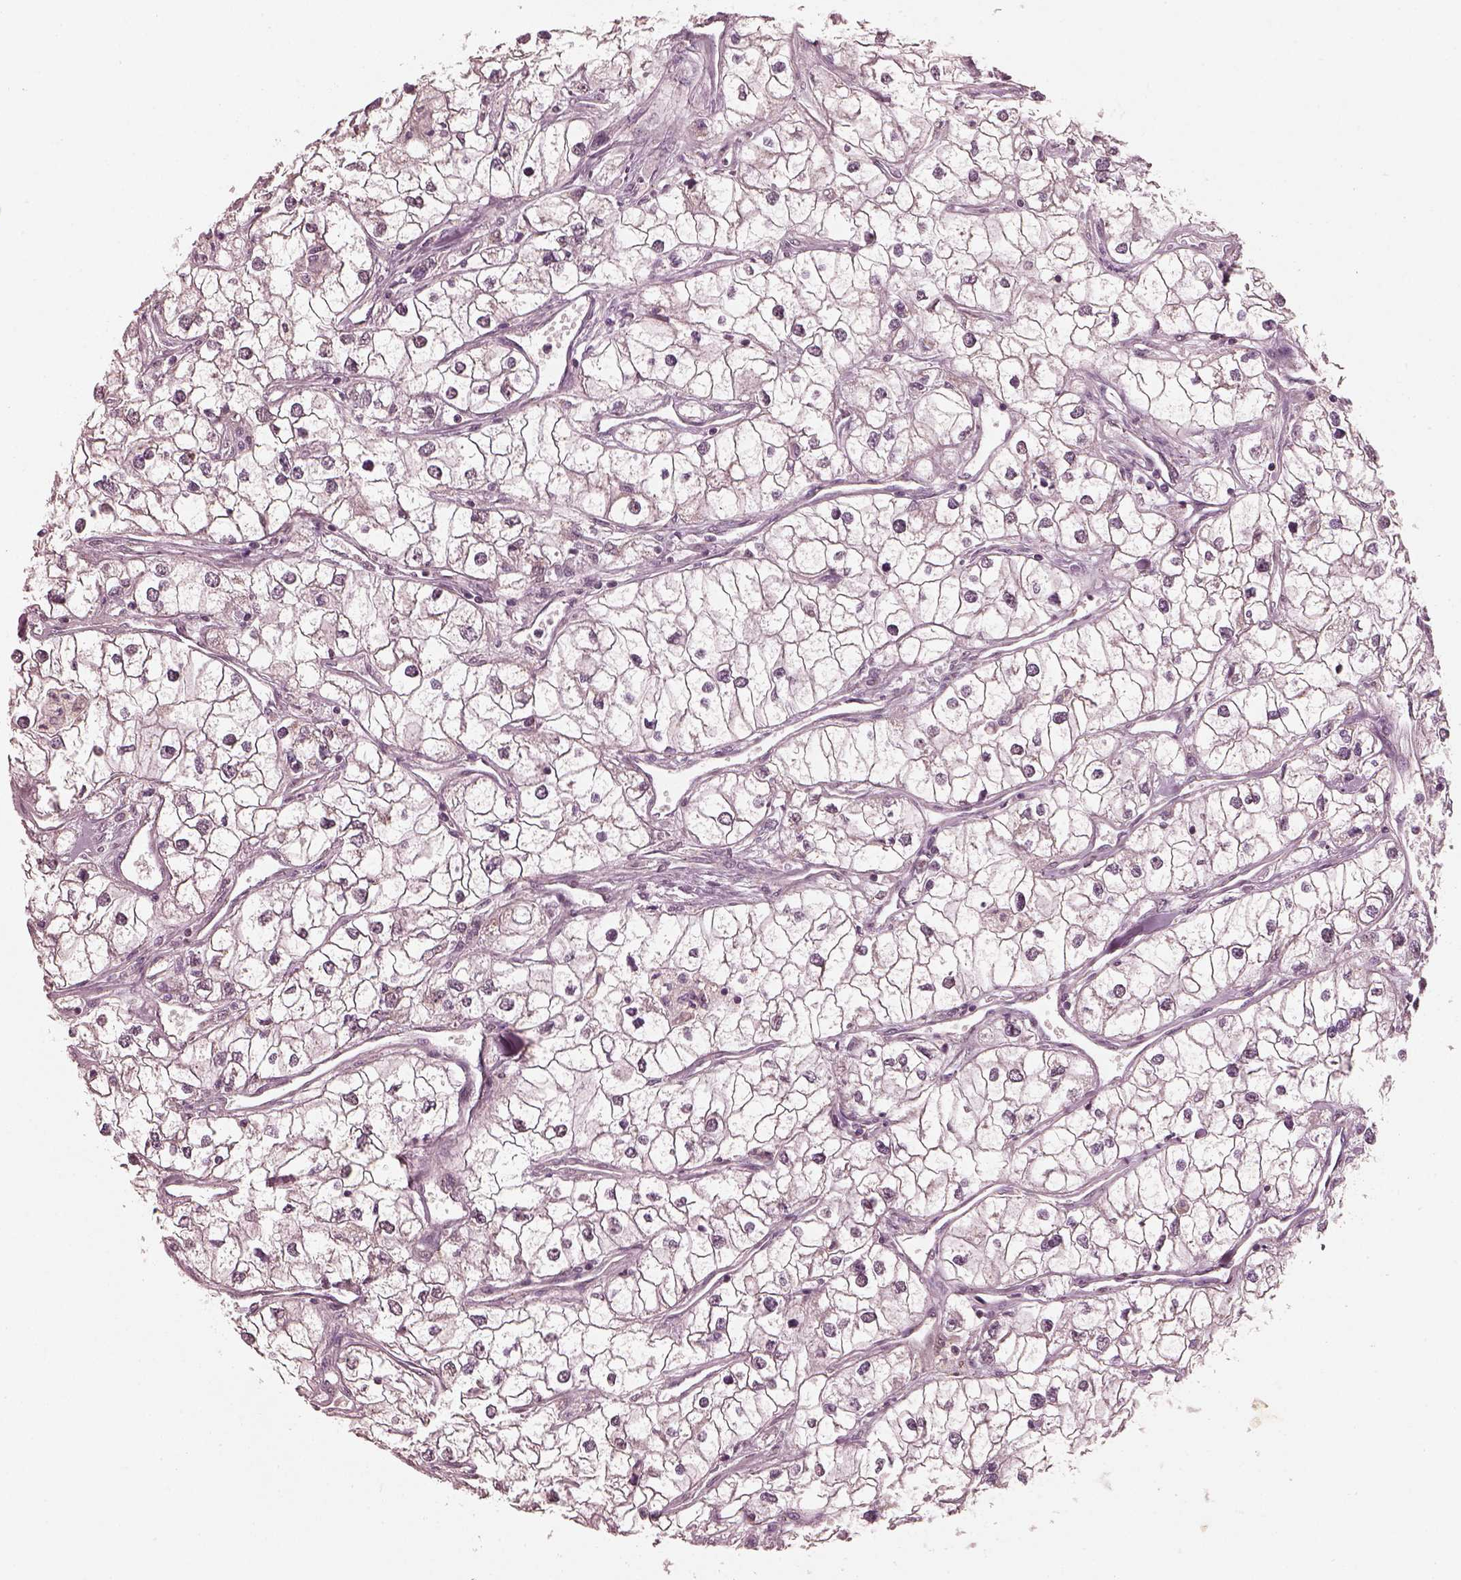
{"staining": {"intensity": "negative", "quantity": "none", "location": "none"}, "tissue": "renal cancer", "cell_type": "Tumor cells", "image_type": "cancer", "snomed": [{"axis": "morphology", "description": "Adenocarcinoma, NOS"}, {"axis": "topography", "description": "Kidney"}], "caption": "The micrograph demonstrates no staining of tumor cells in adenocarcinoma (renal). Nuclei are stained in blue.", "gene": "SLC7A4", "patient": {"sex": "male", "age": 59}}